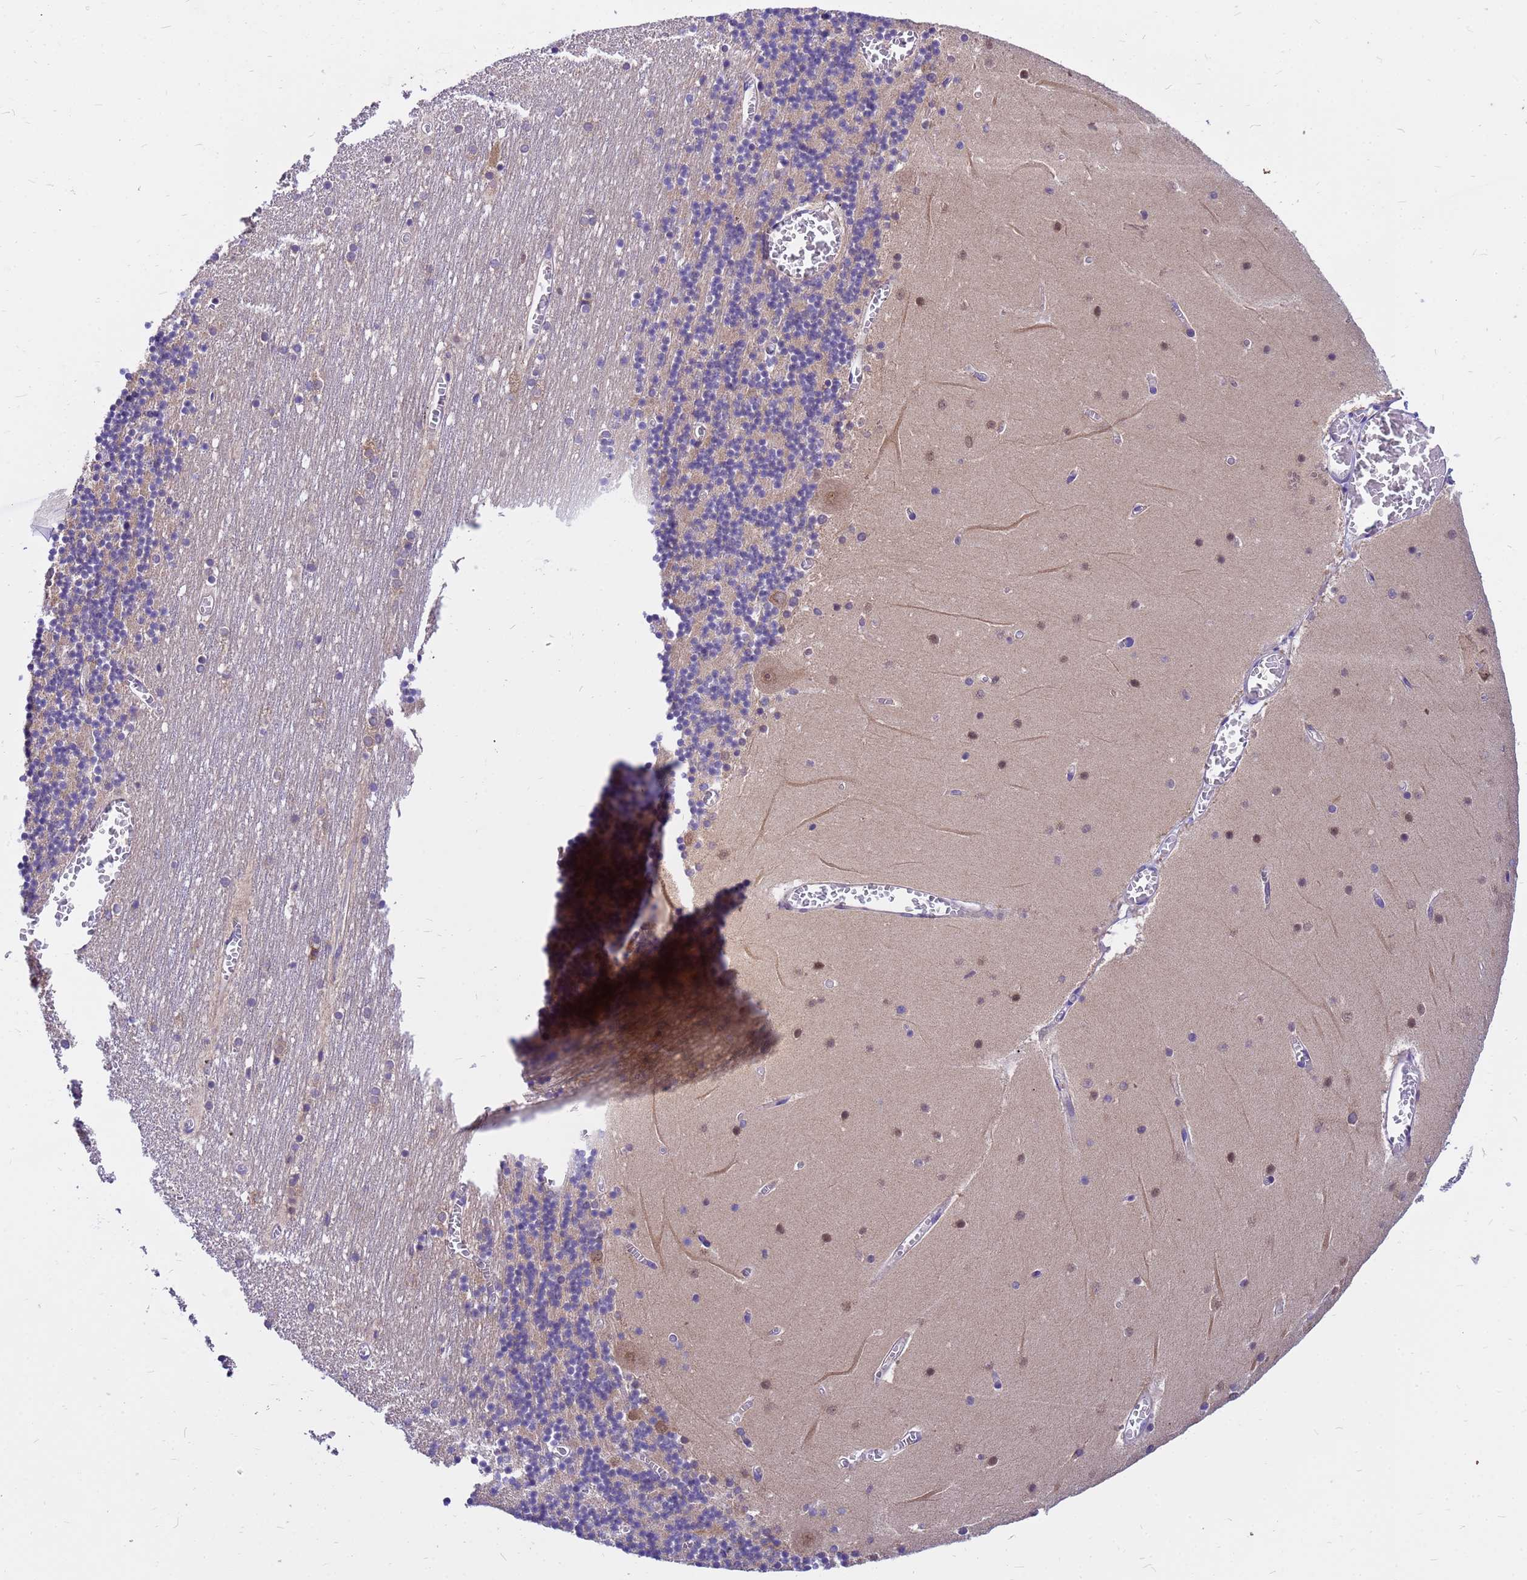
{"staining": {"intensity": "weak", "quantity": "25%-75%", "location": "cytoplasmic/membranous"}, "tissue": "cerebellum", "cell_type": "Cells in granular layer", "image_type": "normal", "snomed": [{"axis": "morphology", "description": "Normal tissue, NOS"}, {"axis": "topography", "description": "Cerebellum"}], "caption": "Cells in granular layer reveal low levels of weak cytoplasmic/membranous staining in about 25%-75% of cells in normal cerebellum.", "gene": "GET3", "patient": {"sex": "female", "age": 28}}